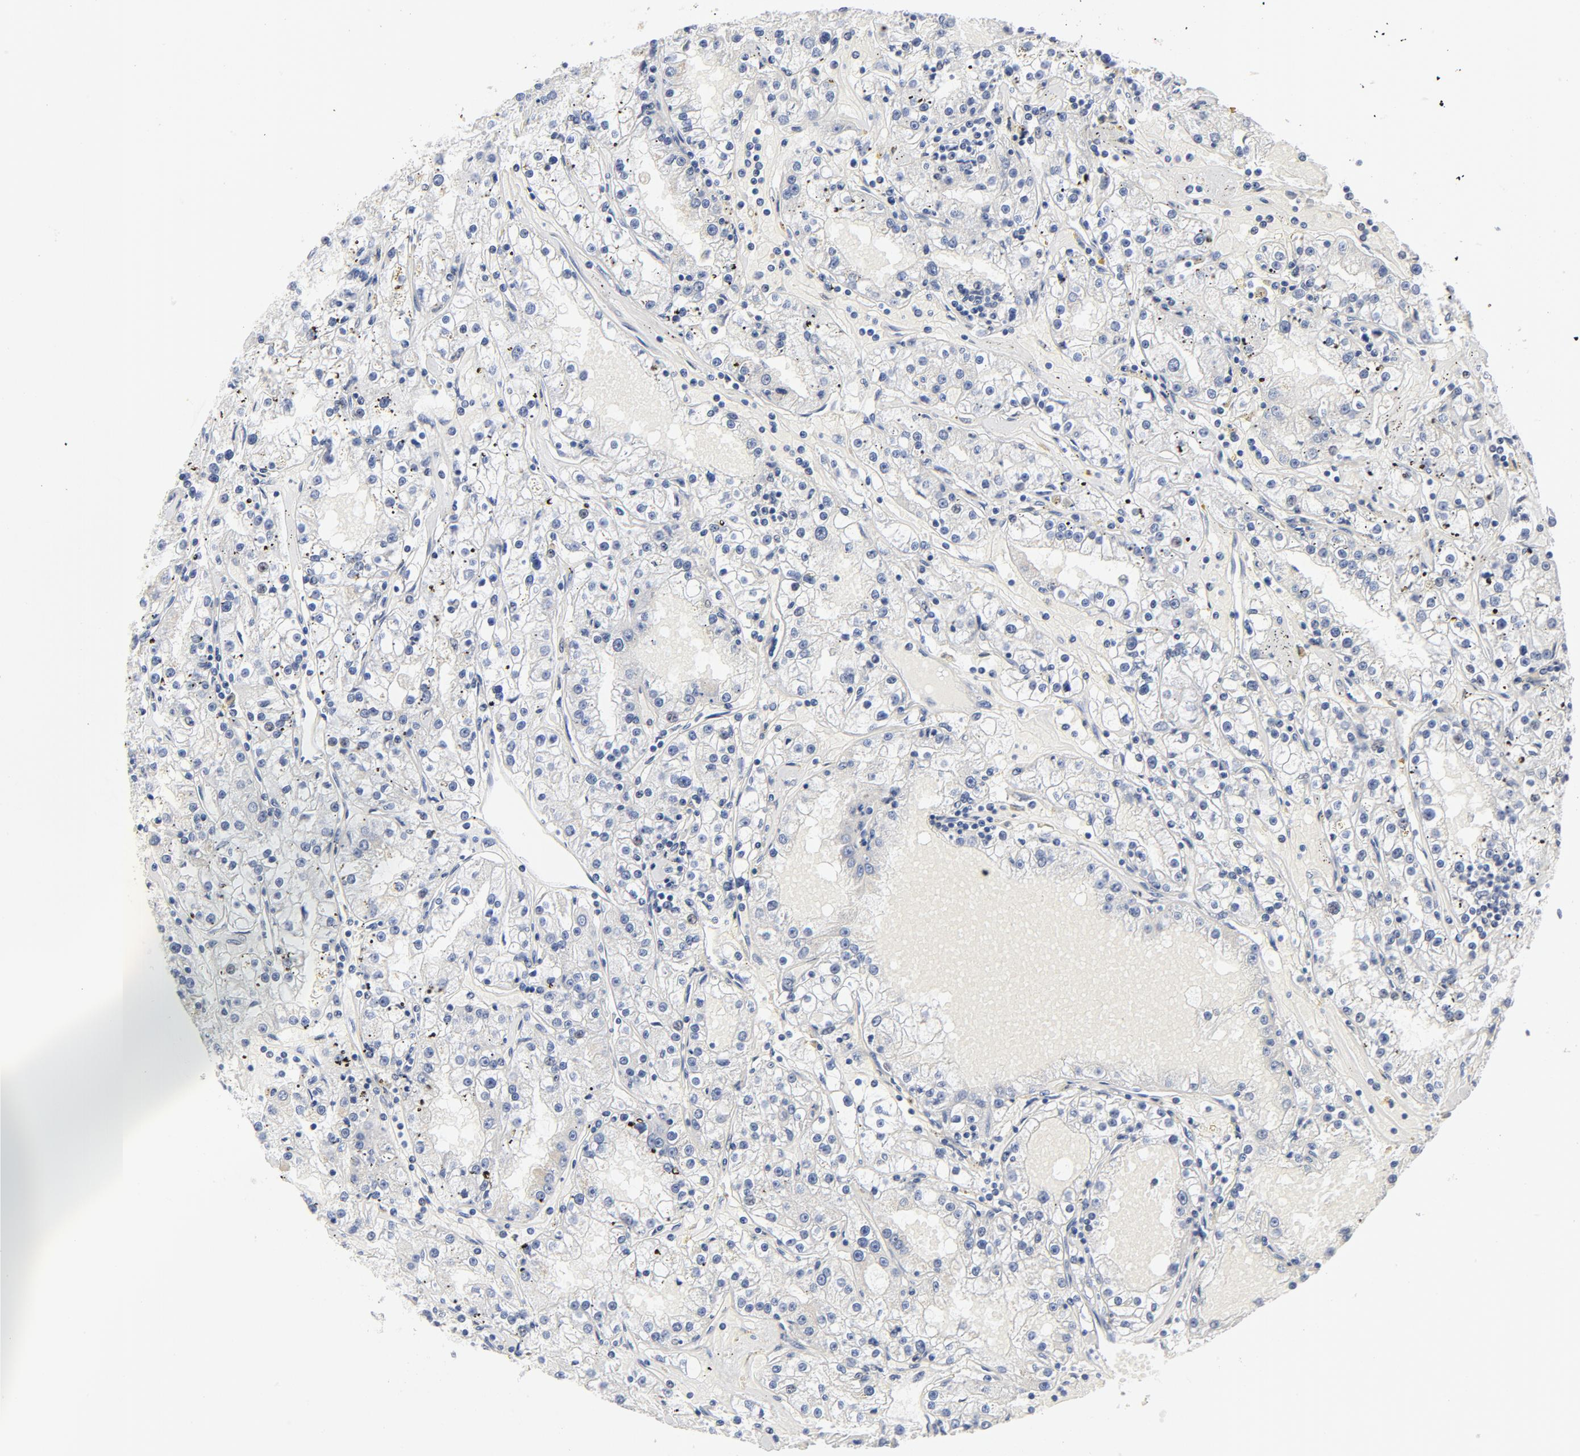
{"staining": {"intensity": "negative", "quantity": "none", "location": "none"}, "tissue": "renal cancer", "cell_type": "Tumor cells", "image_type": "cancer", "snomed": [{"axis": "morphology", "description": "Adenocarcinoma, NOS"}, {"axis": "topography", "description": "Kidney"}], "caption": "Micrograph shows no protein positivity in tumor cells of adenocarcinoma (renal) tissue. Nuclei are stained in blue.", "gene": "KCNK13", "patient": {"sex": "male", "age": 56}}